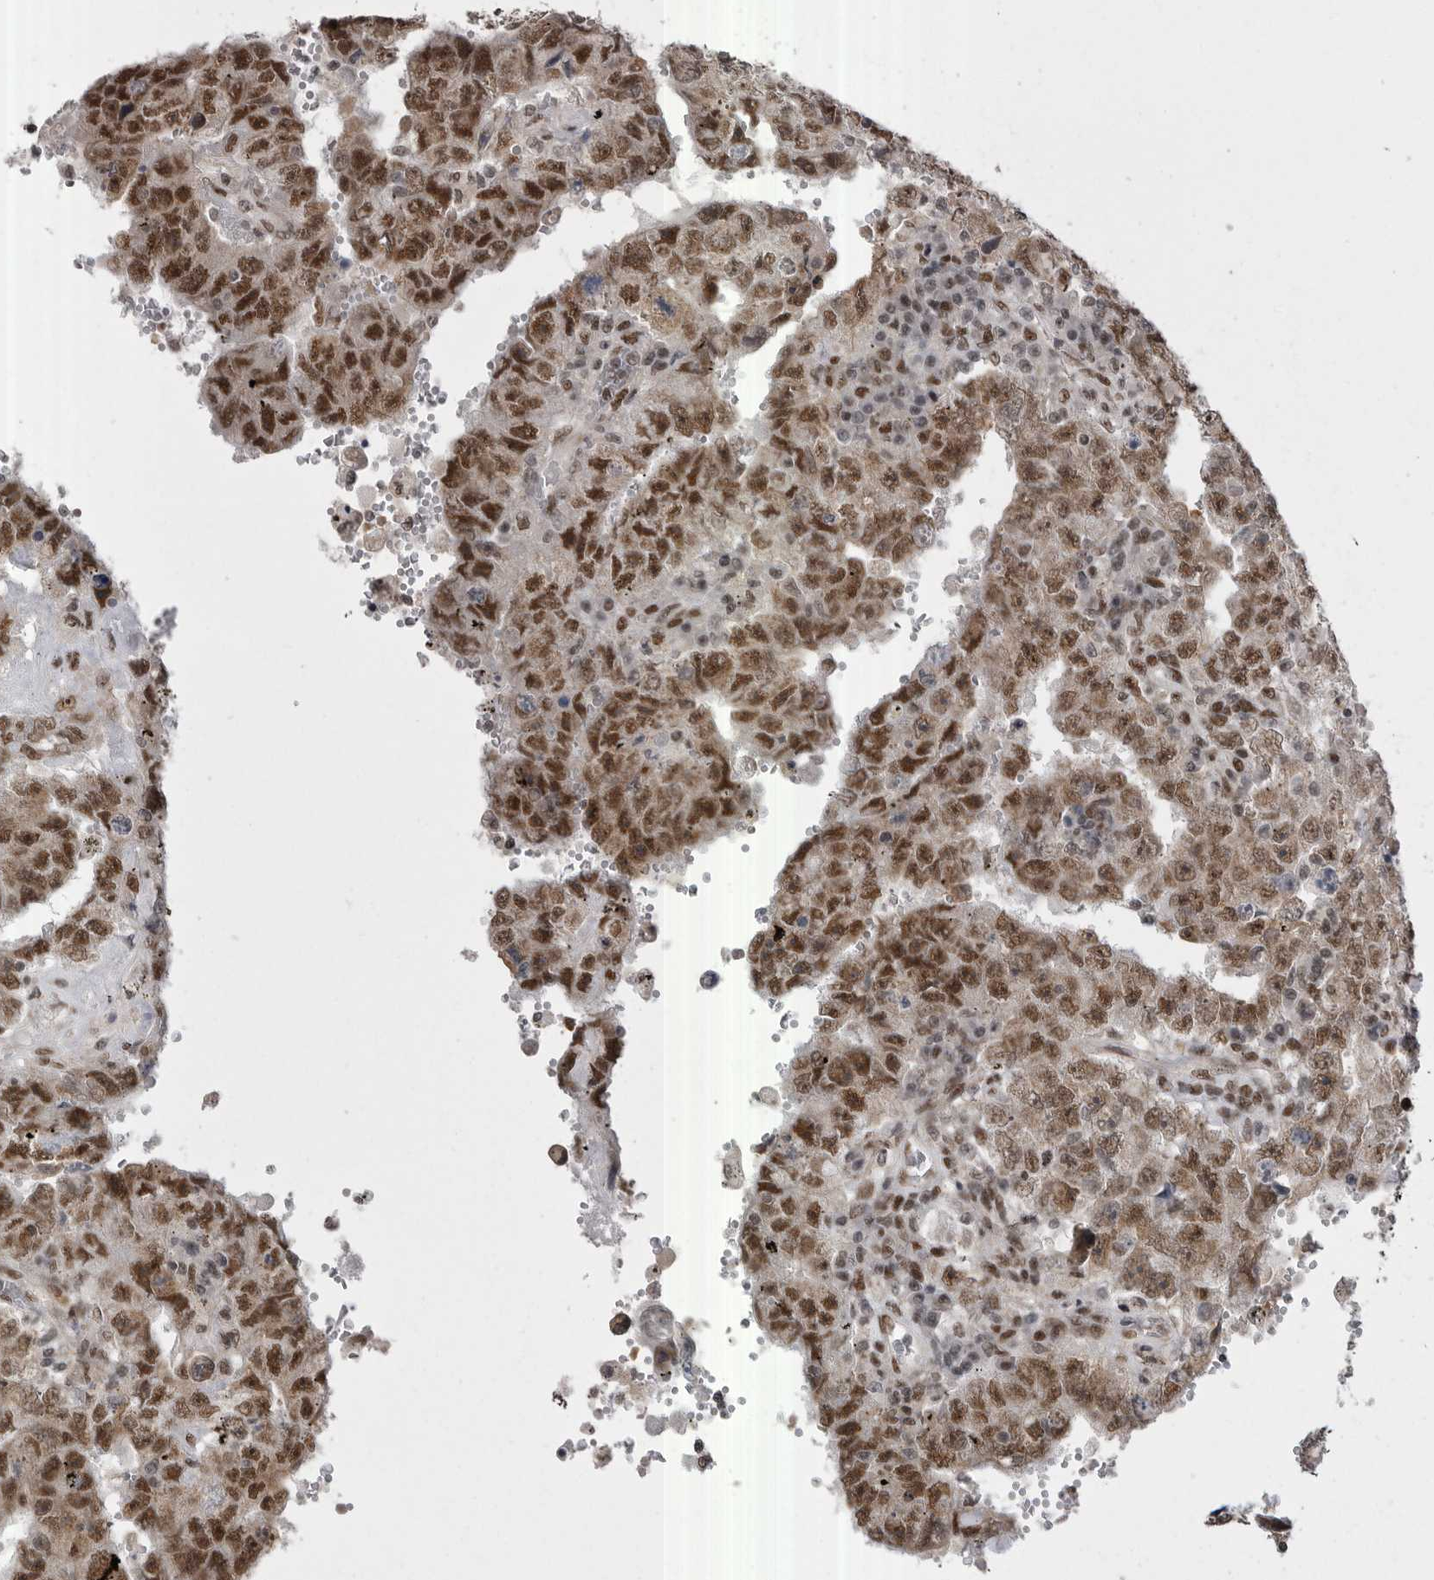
{"staining": {"intensity": "strong", "quantity": ">75%", "location": "nuclear"}, "tissue": "testis cancer", "cell_type": "Tumor cells", "image_type": "cancer", "snomed": [{"axis": "morphology", "description": "Carcinoma, Embryonal, NOS"}, {"axis": "topography", "description": "Testis"}], "caption": "Immunohistochemistry (IHC) staining of testis cancer (embryonal carcinoma), which demonstrates high levels of strong nuclear staining in approximately >75% of tumor cells indicating strong nuclear protein expression. The staining was performed using DAB (3,3'-diaminobenzidine) (brown) for protein detection and nuclei were counterstained in hematoxylin (blue).", "gene": "MEPCE", "patient": {"sex": "male", "age": 26}}